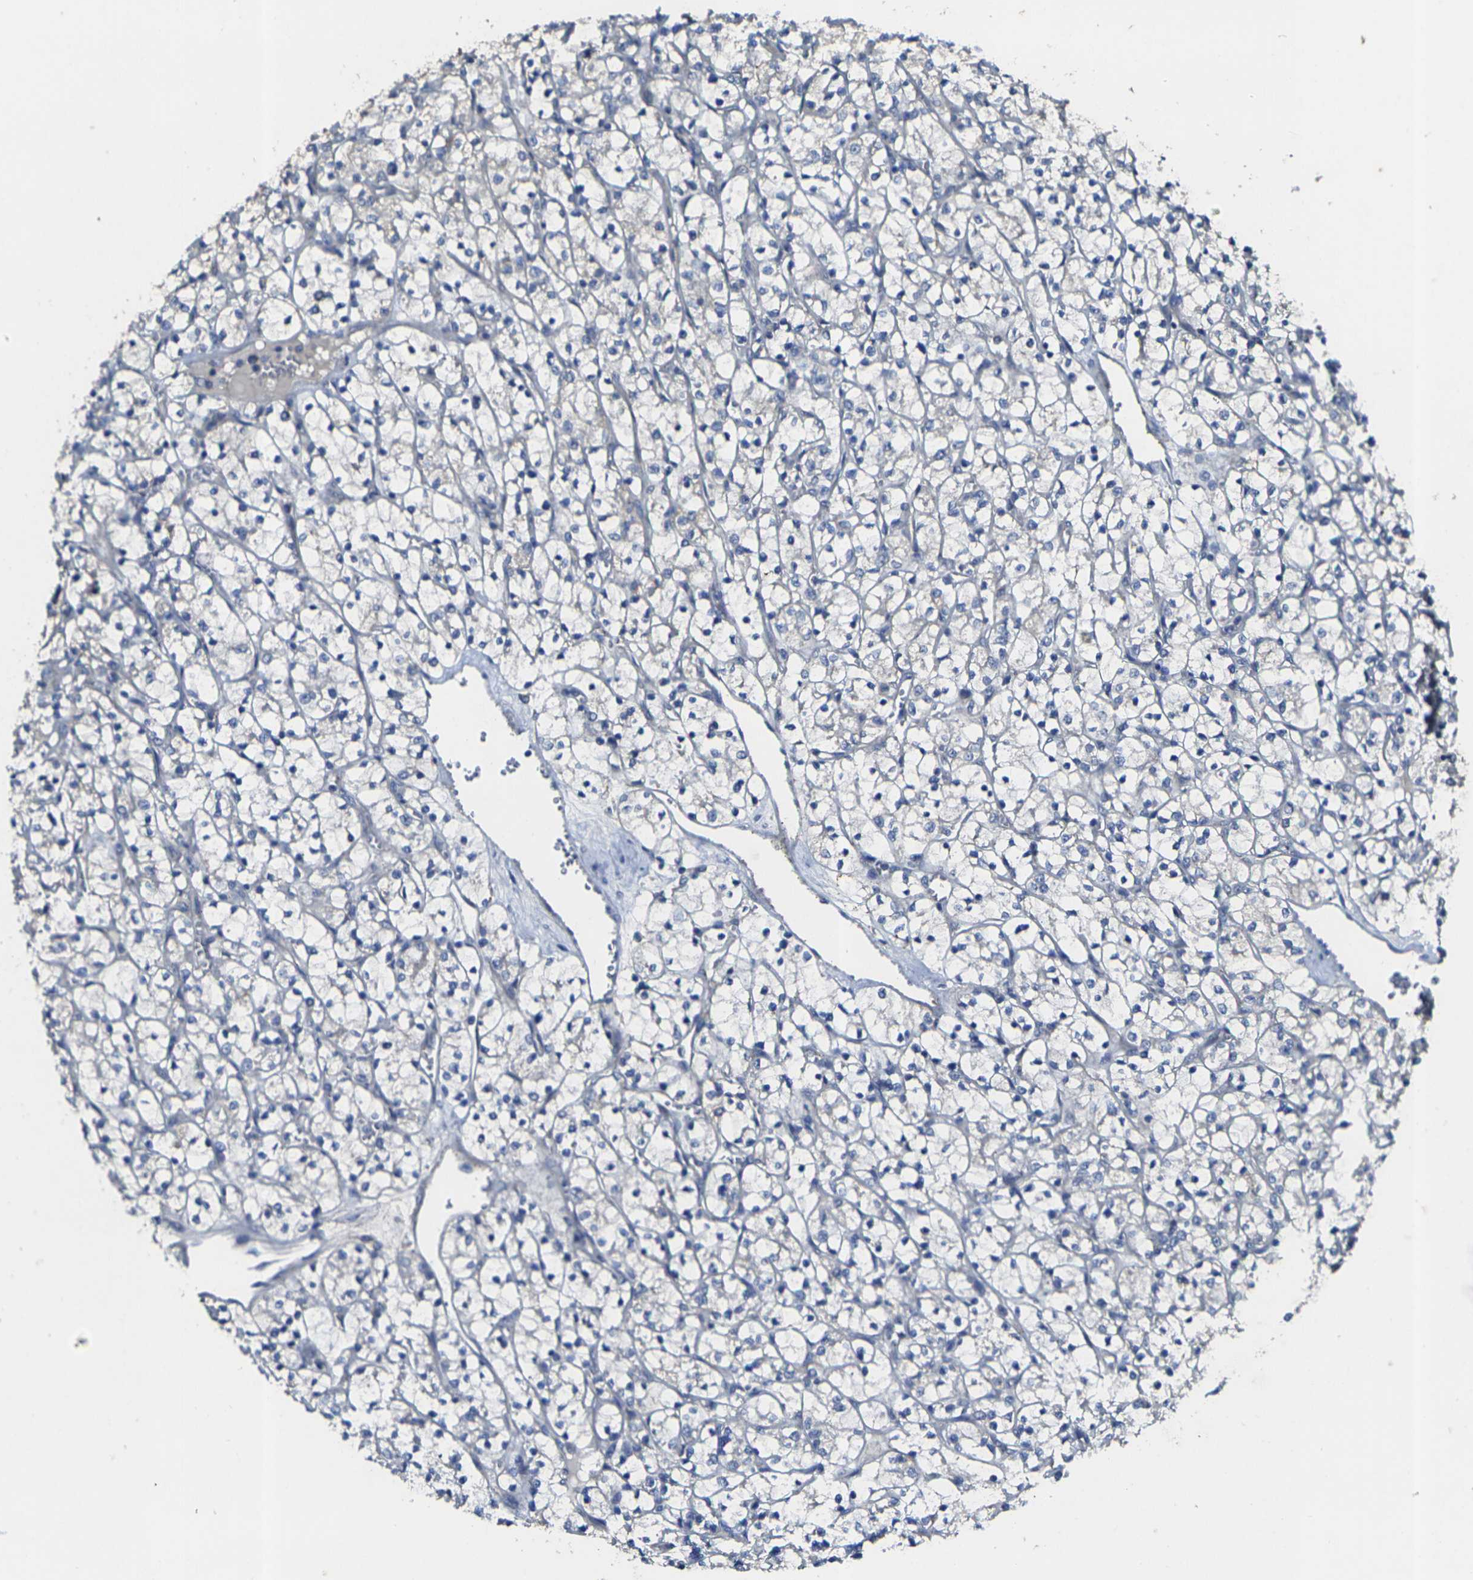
{"staining": {"intensity": "negative", "quantity": "none", "location": "none"}, "tissue": "renal cancer", "cell_type": "Tumor cells", "image_type": "cancer", "snomed": [{"axis": "morphology", "description": "Adenocarcinoma, NOS"}, {"axis": "topography", "description": "Kidney"}], "caption": "A micrograph of adenocarcinoma (renal) stained for a protein shows no brown staining in tumor cells.", "gene": "GNA12", "patient": {"sex": "female", "age": 69}}